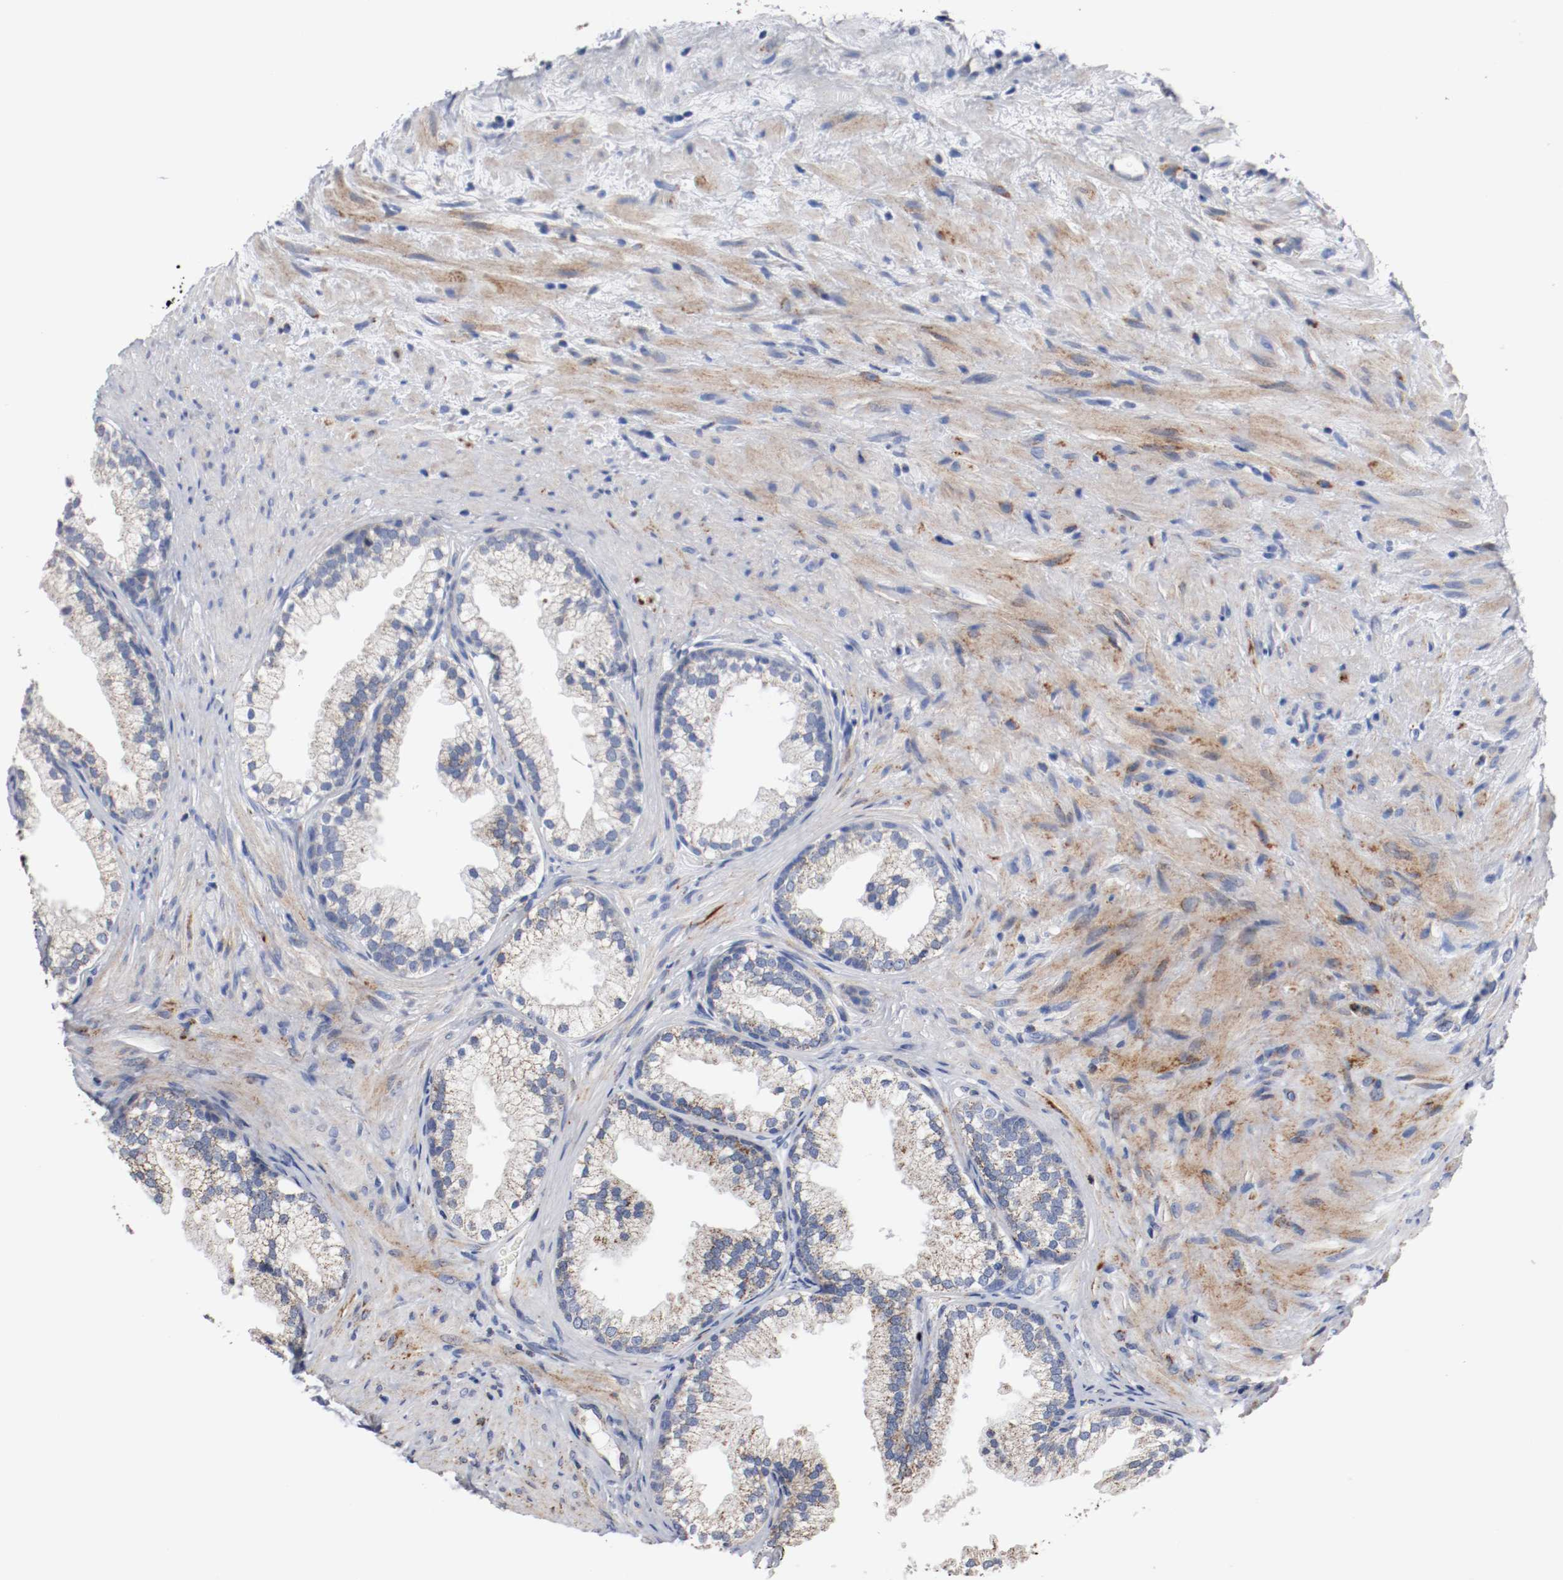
{"staining": {"intensity": "weak", "quantity": "25%-75%", "location": "cytoplasmic/membranous"}, "tissue": "prostate", "cell_type": "Glandular cells", "image_type": "normal", "snomed": [{"axis": "morphology", "description": "Normal tissue, NOS"}, {"axis": "topography", "description": "Prostate"}], "caption": "Normal prostate was stained to show a protein in brown. There is low levels of weak cytoplasmic/membranous positivity in about 25%-75% of glandular cells.", "gene": "TUBD1", "patient": {"sex": "male", "age": 76}}